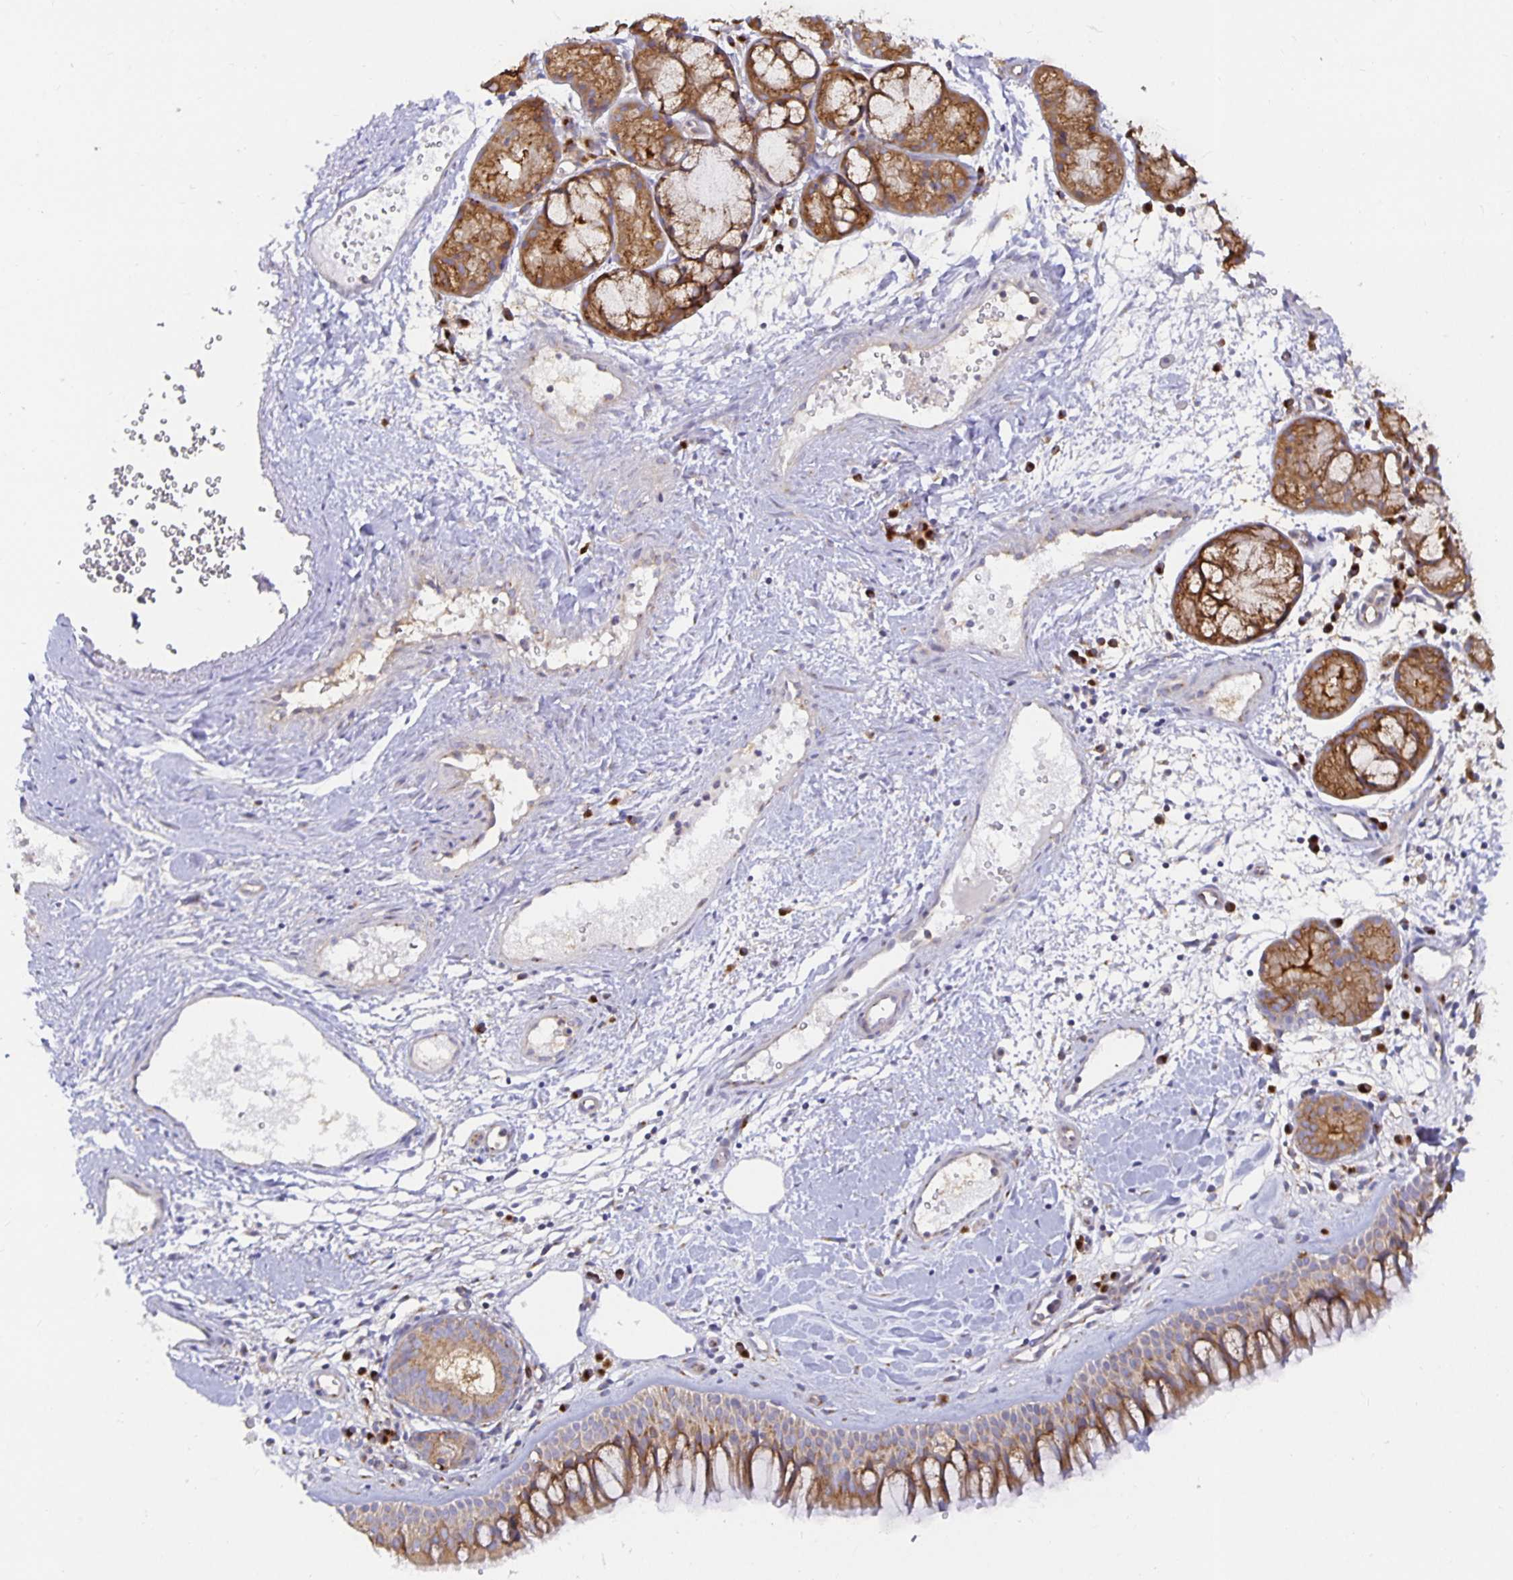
{"staining": {"intensity": "weak", "quantity": ">75%", "location": "cytoplasmic/membranous"}, "tissue": "nasopharynx", "cell_type": "Respiratory epithelial cells", "image_type": "normal", "snomed": [{"axis": "morphology", "description": "Normal tissue, NOS"}, {"axis": "topography", "description": "Nasopharynx"}], "caption": "Unremarkable nasopharynx displays weak cytoplasmic/membranous positivity in about >75% of respiratory epithelial cells, visualized by immunohistochemistry. (DAB (3,3'-diaminobenzidine) IHC with brightfield microscopy, high magnification).", "gene": "USO1", "patient": {"sex": "male", "age": 65}}